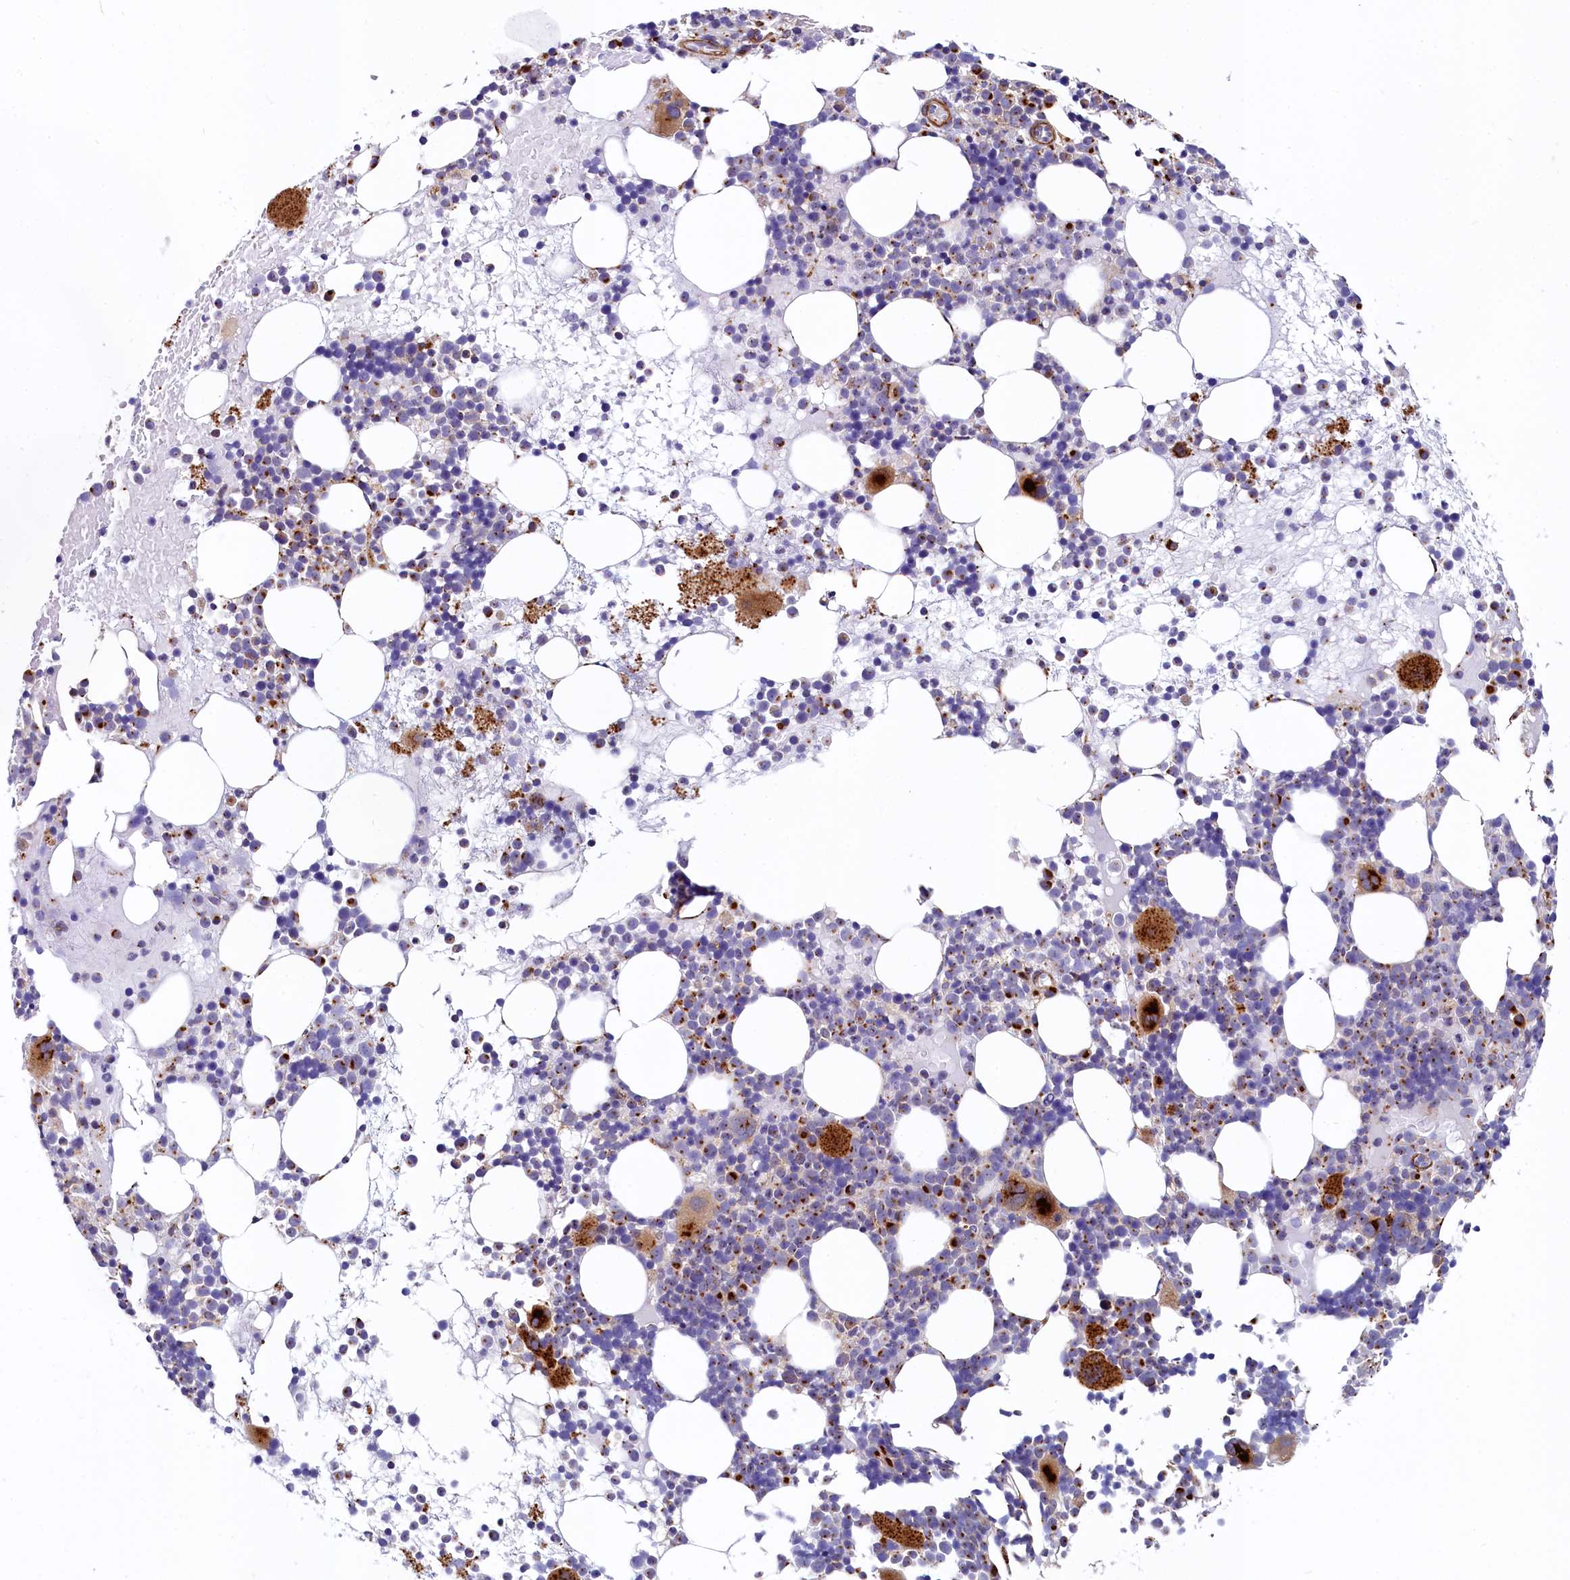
{"staining": {"intensity": "strong", "quantity": "<25%", "location": "cytoplasmic/membranous"}, "tissue": "bone marrow", "cell_type": "Hematopoietic cells", "image_type": "normal", "snomed": [{"axis": "morphology", "description": "Normal tissue, NOS"}, {"axis": "topography", "description": "Bone marrow"}], "caption": "High-power microscopy captured an immunohistochemistry image of unremarkable bone marrow, revealing strong cytoplasmic/membranous expression in approximately <25% of hematopoietic cells.", "gene": "BET1L", "patient": {"sex": "female", "age": 57}}